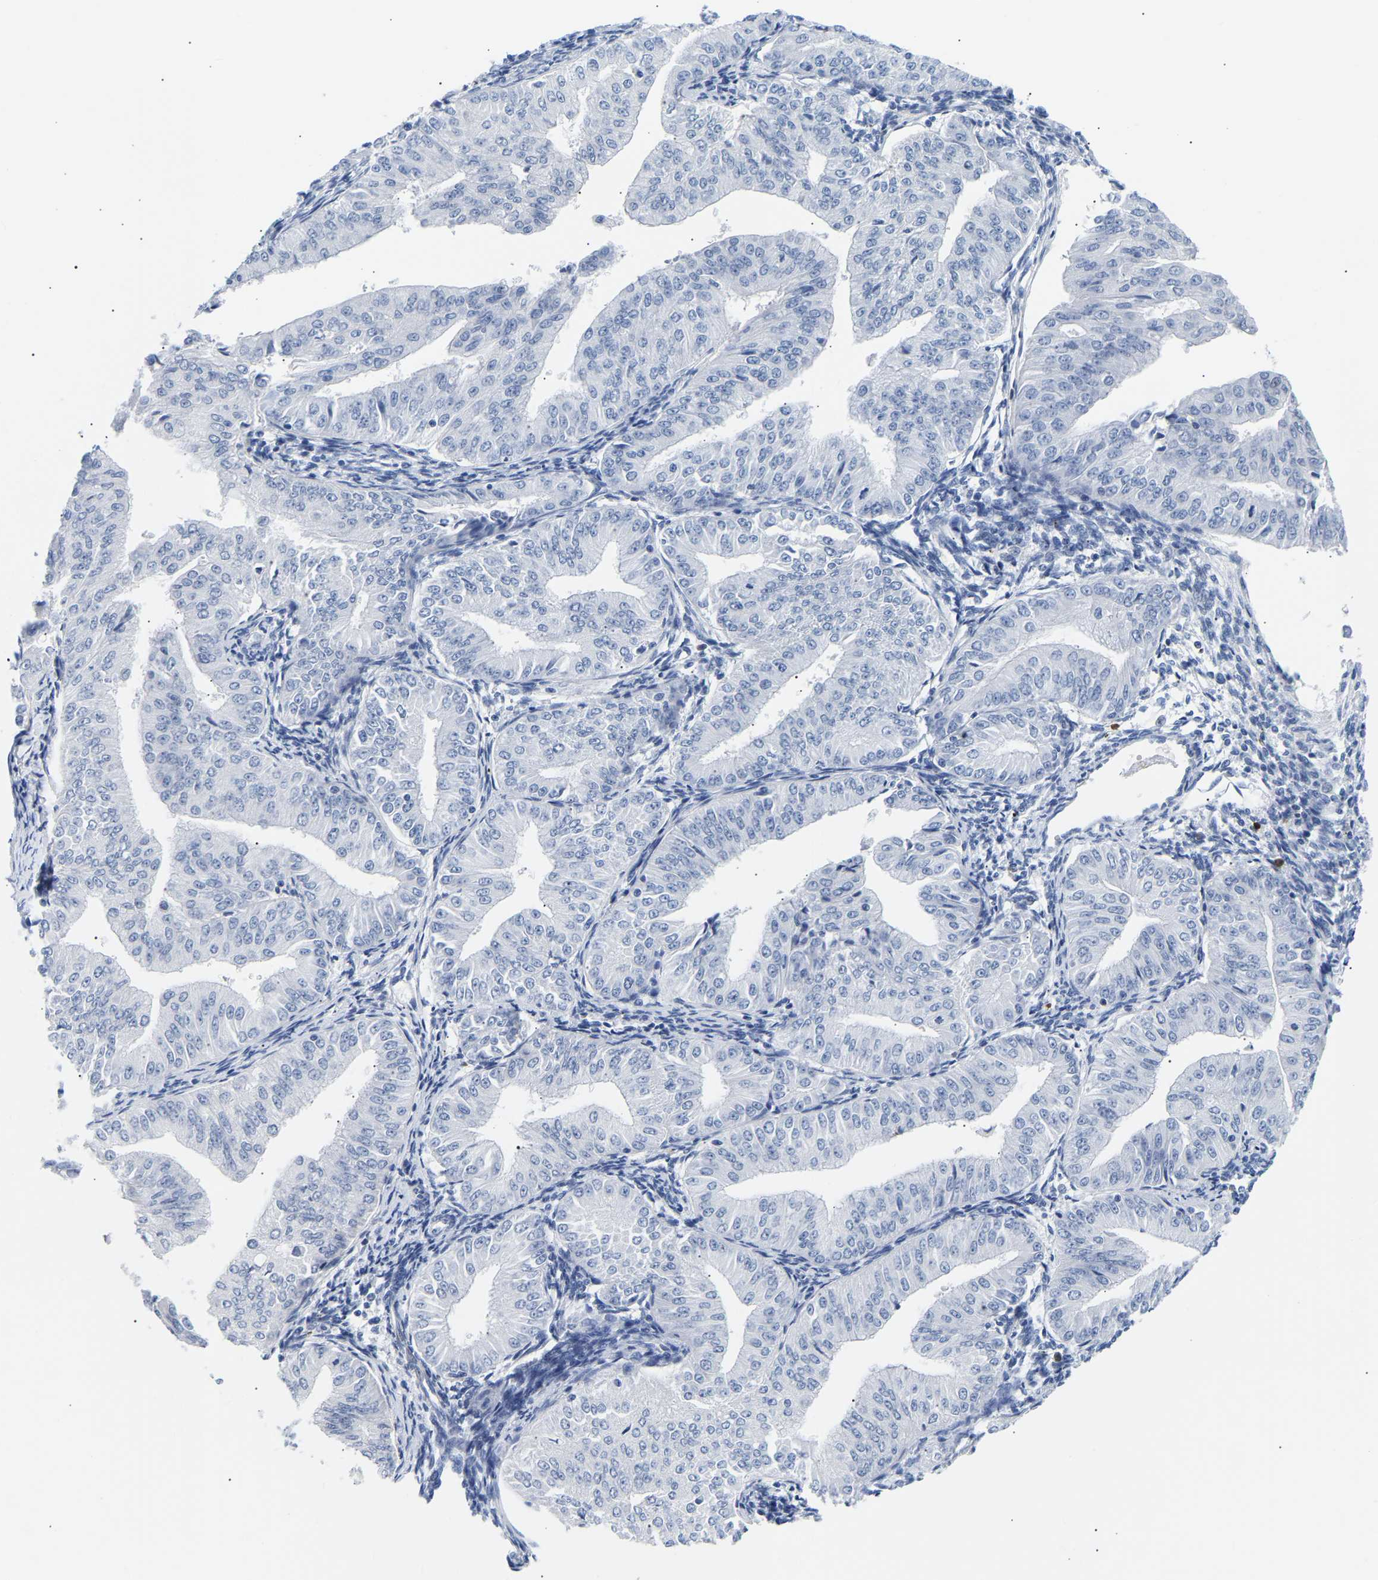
{"staining": {"intensity": "negative", "quantity": "none", "location": "none"}, "tissue": "endometrial cancer", "cell_type": "Tumor cells", "image_type": "cancer", "snomed": [{"axis": "morphology", "description": "Normal tissue, NOS"}, {"axis": "morphology", "description": "Adenocarcinoma, NOS"}, {"axis": "topography", "description": "Endometrium"}], "caption": "Endometrial cancer (adenocarcinoma) stained for a protein using immunohistochemistry (IHC) demonstrates no staining tumor cells.", "gene": "SPINK2", "patient": {"sex": "female", "age": 53}}